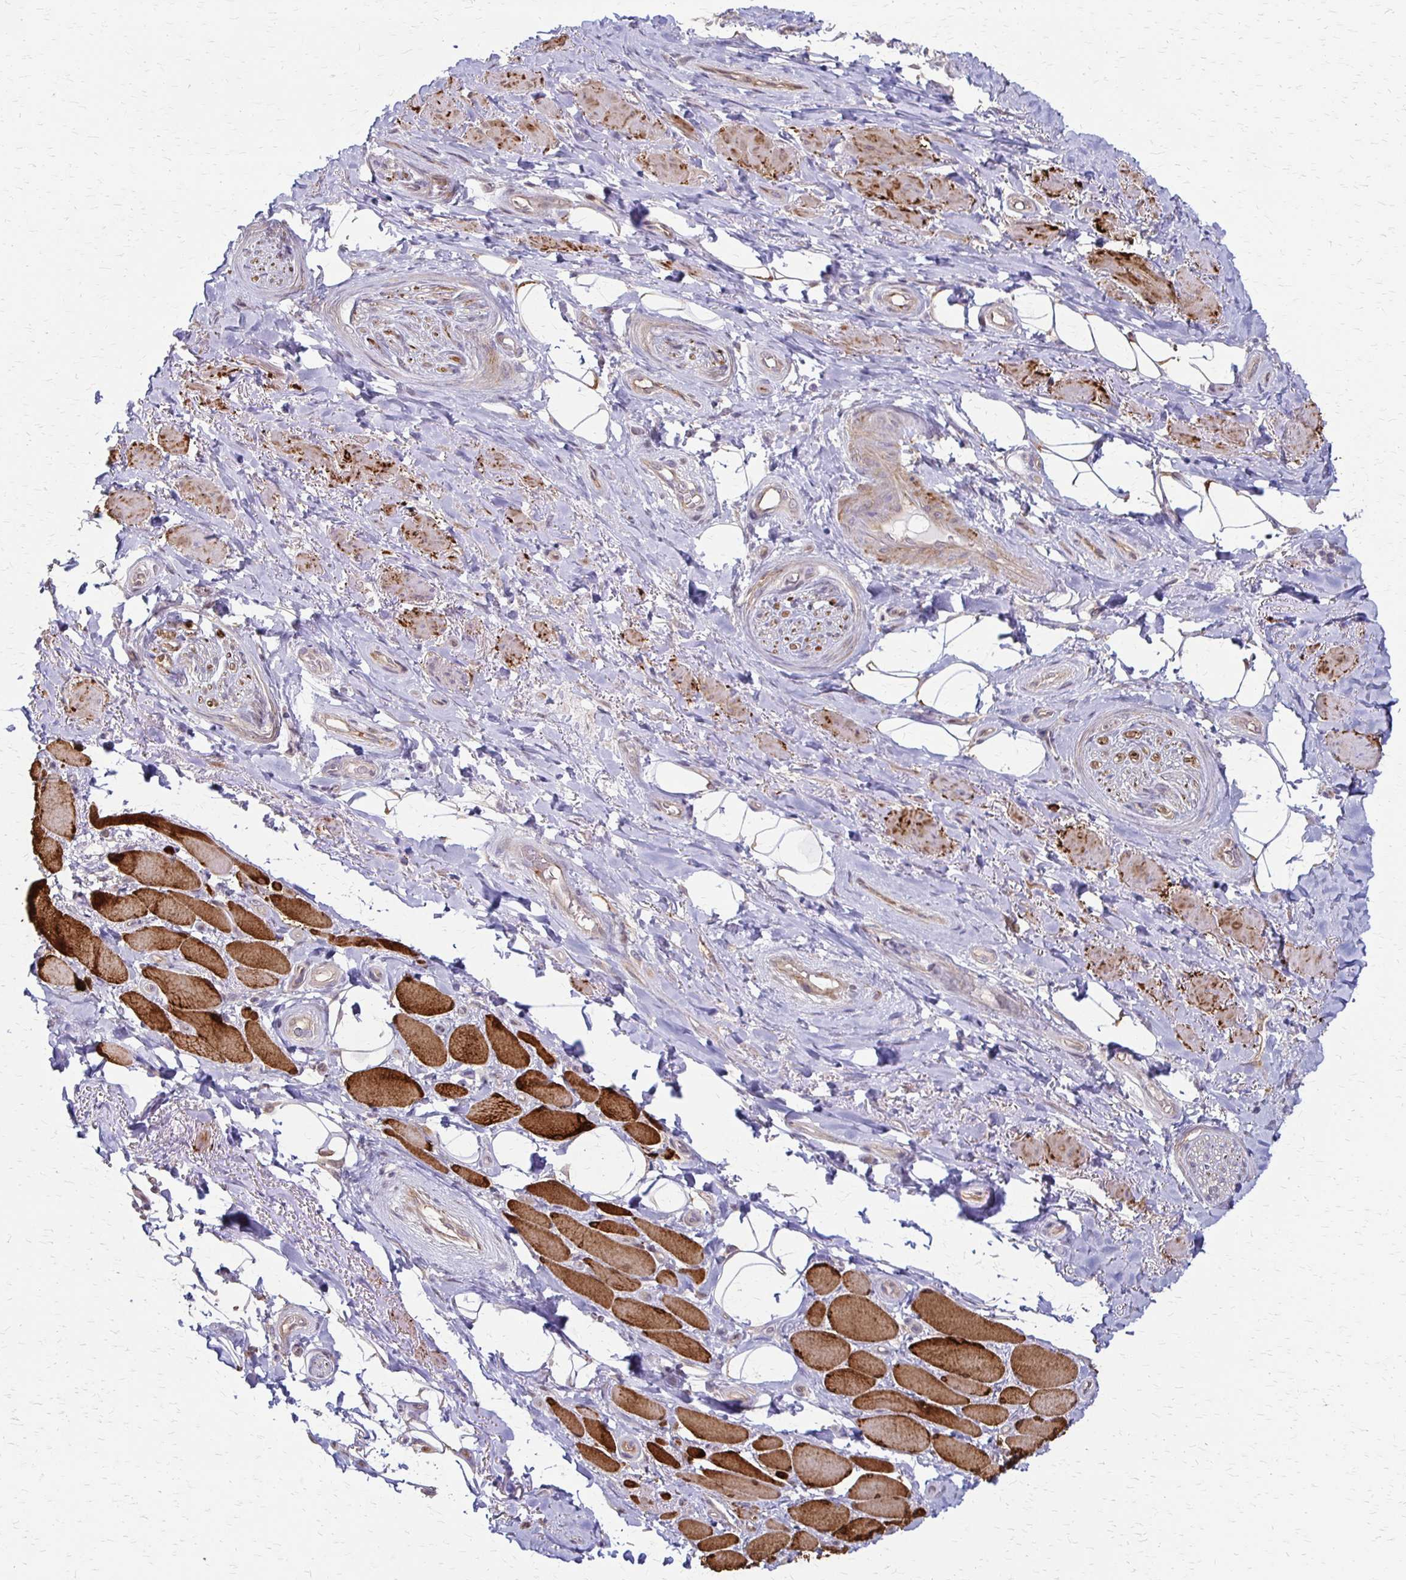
{"staining": {"intensity": "negative", "quantity": "none", "location": "none"}, "tissue": "adipose tissue", "cell_type": "Adipocytes", "image_type": "normal", "snomed": [{"axis": "morphology", "description": "Normal tissue, NOS"}, {"axis": "topography", "description": "Anal"}, {"axis": "topography", "description": "Peripheral nerve tissue"}], "caption": "Image shows no protein staining in adipocytes of benign adipose tissue.", "gene": "CFL2", "patient": {"sex": "male", "age": 53}}